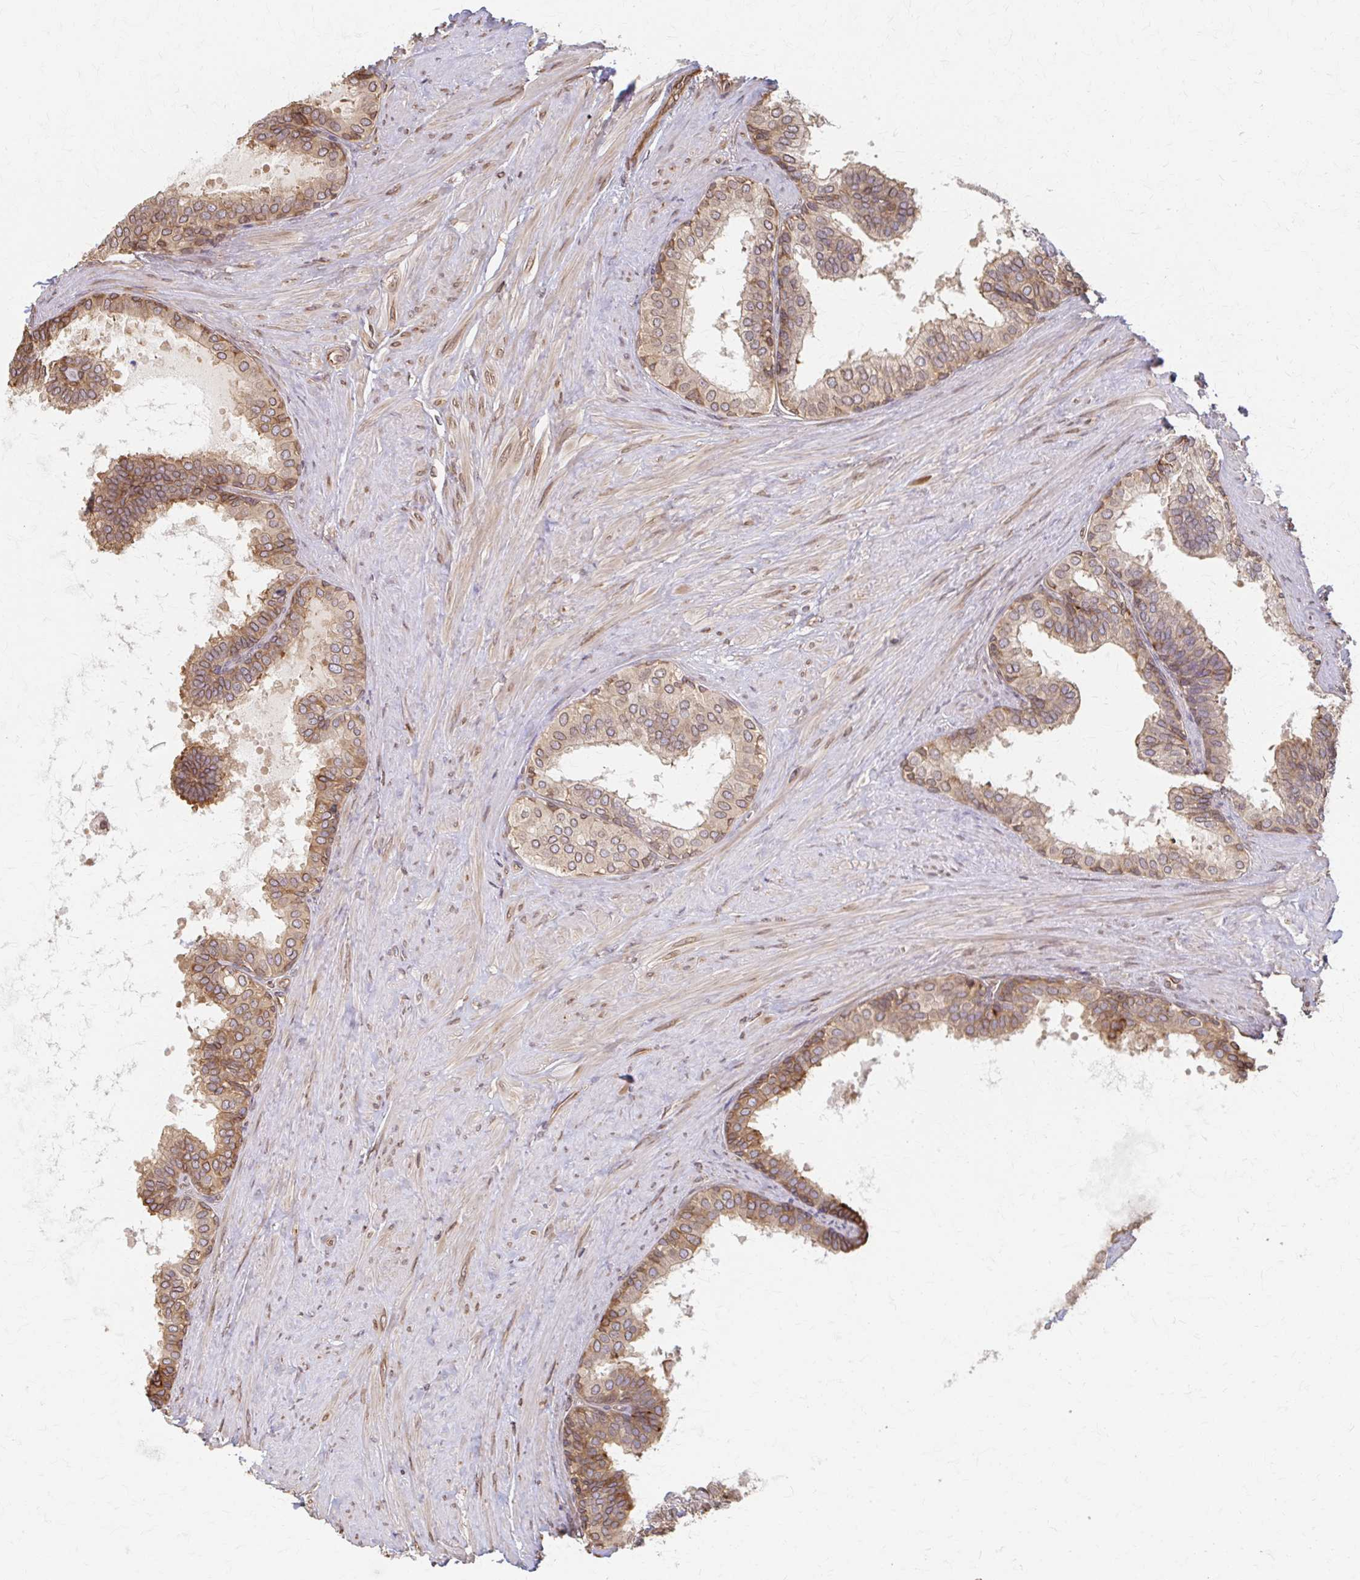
{"staining": {"intensity": "moderate", "quantity": ">75%", "location": "cytoplasmic/membranous"}, "tissue": "prostate", "cell_type": "Glandular cells", "image_type": "normal", "snomed": [{"axis": "morphology", "description": "Normal tissue, NOS"}, {"axis": "topography", "description": "Prostate"}, {"axis": "topography", "description": "Peripheral nerve tissue"}], "caption": "Protein expression analysis of benign human prostate reveals moderate cytoplasmic/membranous staining in approximately >75% of glandular cells. (Brightfield microscopy of DAB IHC at high magnification).", "gene": "ARHGAP35", "patient": {"sex": "male", "age": 55}}